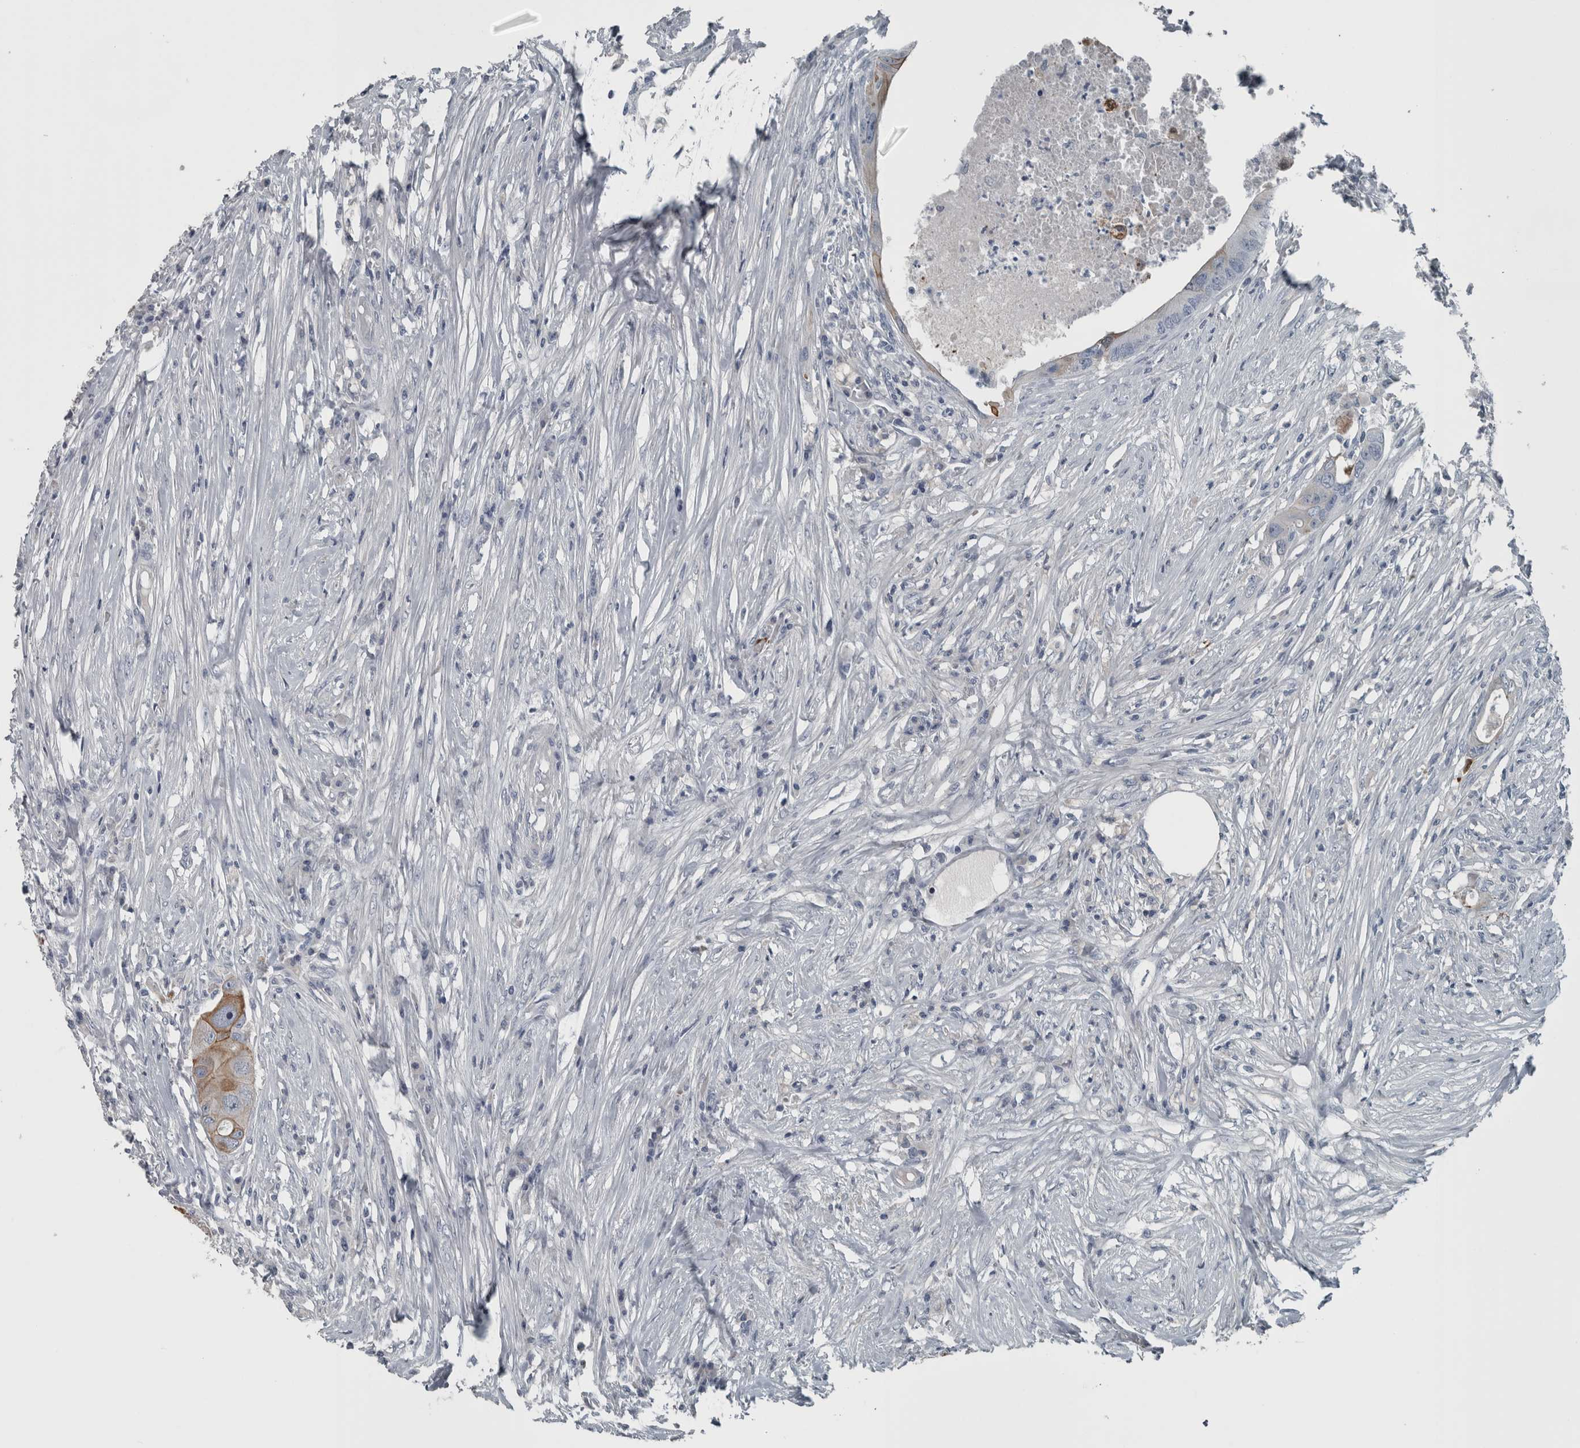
{"staining": {"intensity": "strong", "quantity": "25%-75%", "location": "cytoplasmic/membranous"}, "tissue": "colorectal cancer", "cell_type": "Tumor cells", "image_type": "cancer", "snomed": [{"axis": "morphology", "description": "Adenocarcinoma, NOS"}, {"axis": "topography", "description": "Colon"}], "caption": "Colorectal cancer (adenocarcinoma) stained for a protein (brown) exhibits strong cytoplasmic/membranous positive staining in about 25%-75% of tumor cells.", "gene": "KRT20", "patient": {"sex": "male", "age": 71}}